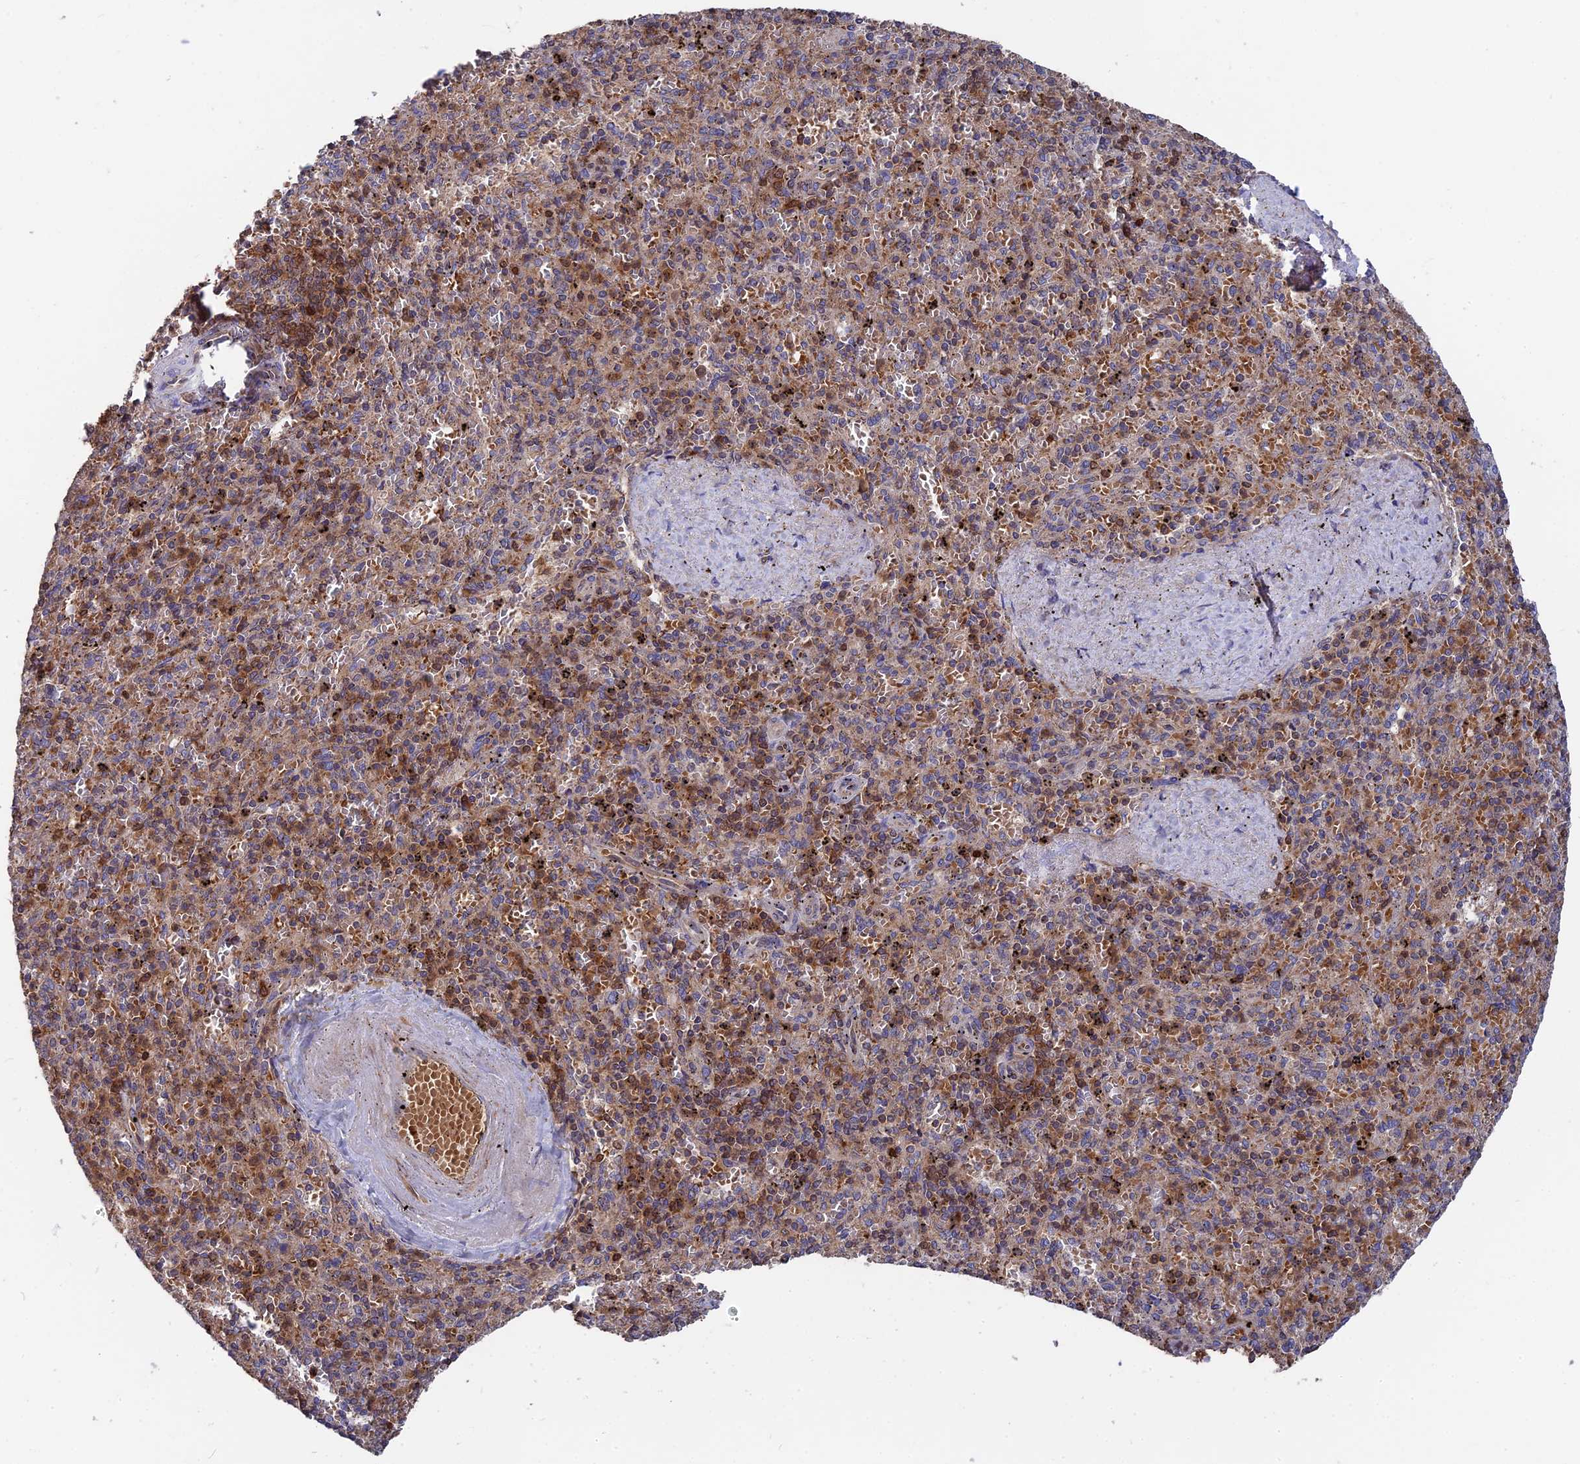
{"staining": {"intensity": "moderate", "quantity": "25%-75%", "location": "cytoplasmic/membranous"}, "tissue": "spleen", "cell_type": "Cells in red pulp", "image_type": "normal", "snomed": [{"axis": "morphology", "description": "Normal tissue, NOS"}, {"axis": "topography", "description": "Spleen"}], "caption": "Protein analysis of unremarkable spleen exhibits moderate cytoplasmic/membranous expression in about 25%-75% of cells in red pulp.", "gene": "RPIA", "patient": {"sex": "male", "age": 82}}